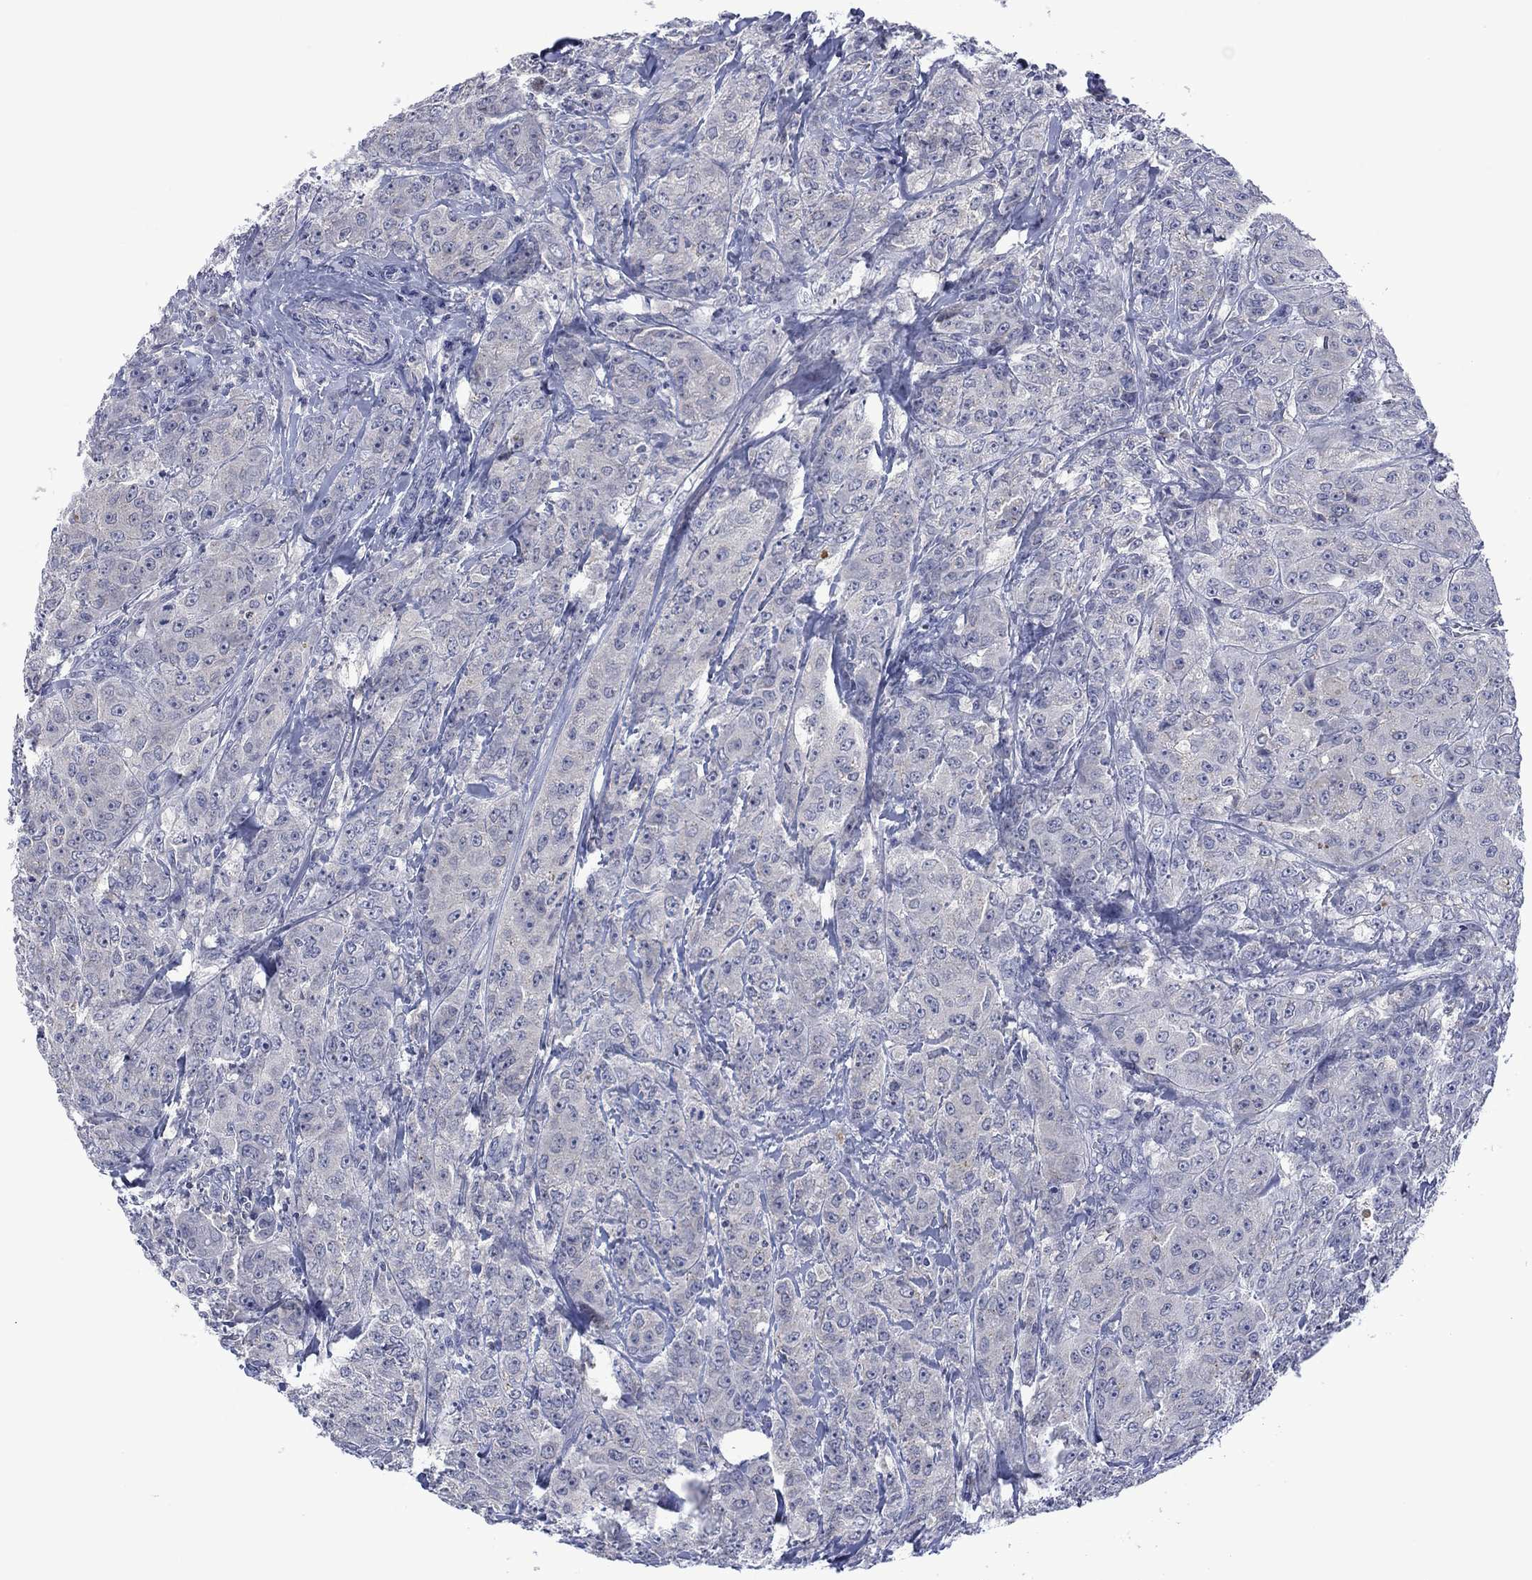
{"staining": {"intensity": "negative", "quantity": "none", "location": "none"}, "tissue": "breast cancer", "cell_type": "Tumor cells", "image_type": "cancer", "snomed": [{"axis": "morphology", "description": "Duct carcinoma"}, {"axis": "topography", "description": "Breast"}], "caption": "IHC of breast cancer displays no staining in tumor cells.", "gene": "AGL", "patient": {"sex": "female", "age": 43}}